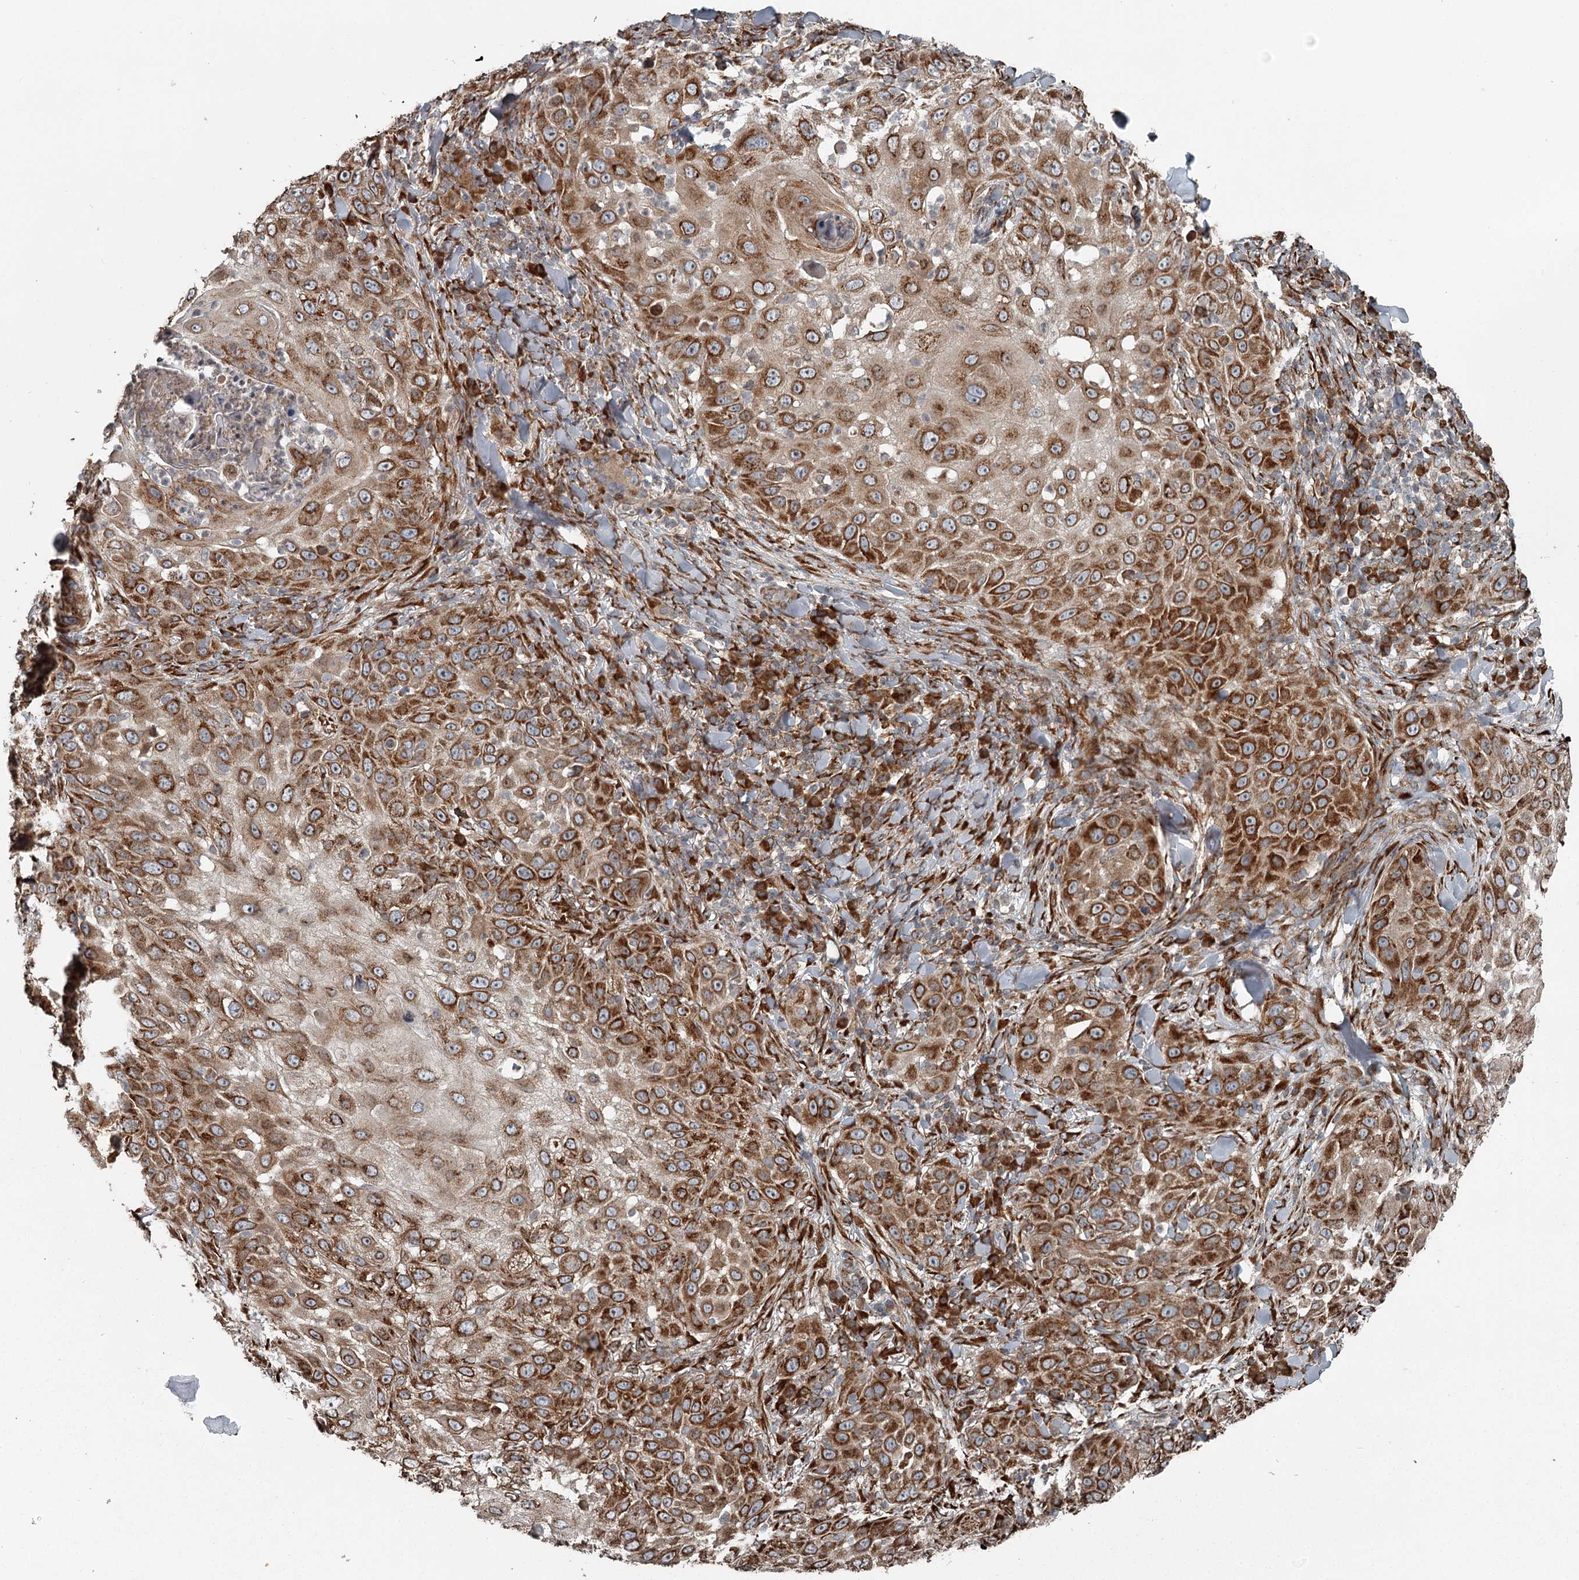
{"staining": {"intensity": "strong", "quantity": ">75%", "location": "cytoplasmic/membranous"}, "tissue": "skin cancer", "cell_type": "Tumor cells", "image_type": "cancer", "snomed": [{"axis": "morphology", "description": "Squamous cell carcinoma, NOS"}, {"axis": "topography", "description": "Skin"}], "caption": "Immunohistochemistry micrograph of skin squamous cell carcinoma stained for a protein (brown), which displays high levels of strong cytoplasmic/membranous staining in about >75% of tumor cells.", "gene": "RASSF8", "patient": {"sex": "female", "age": 44}}